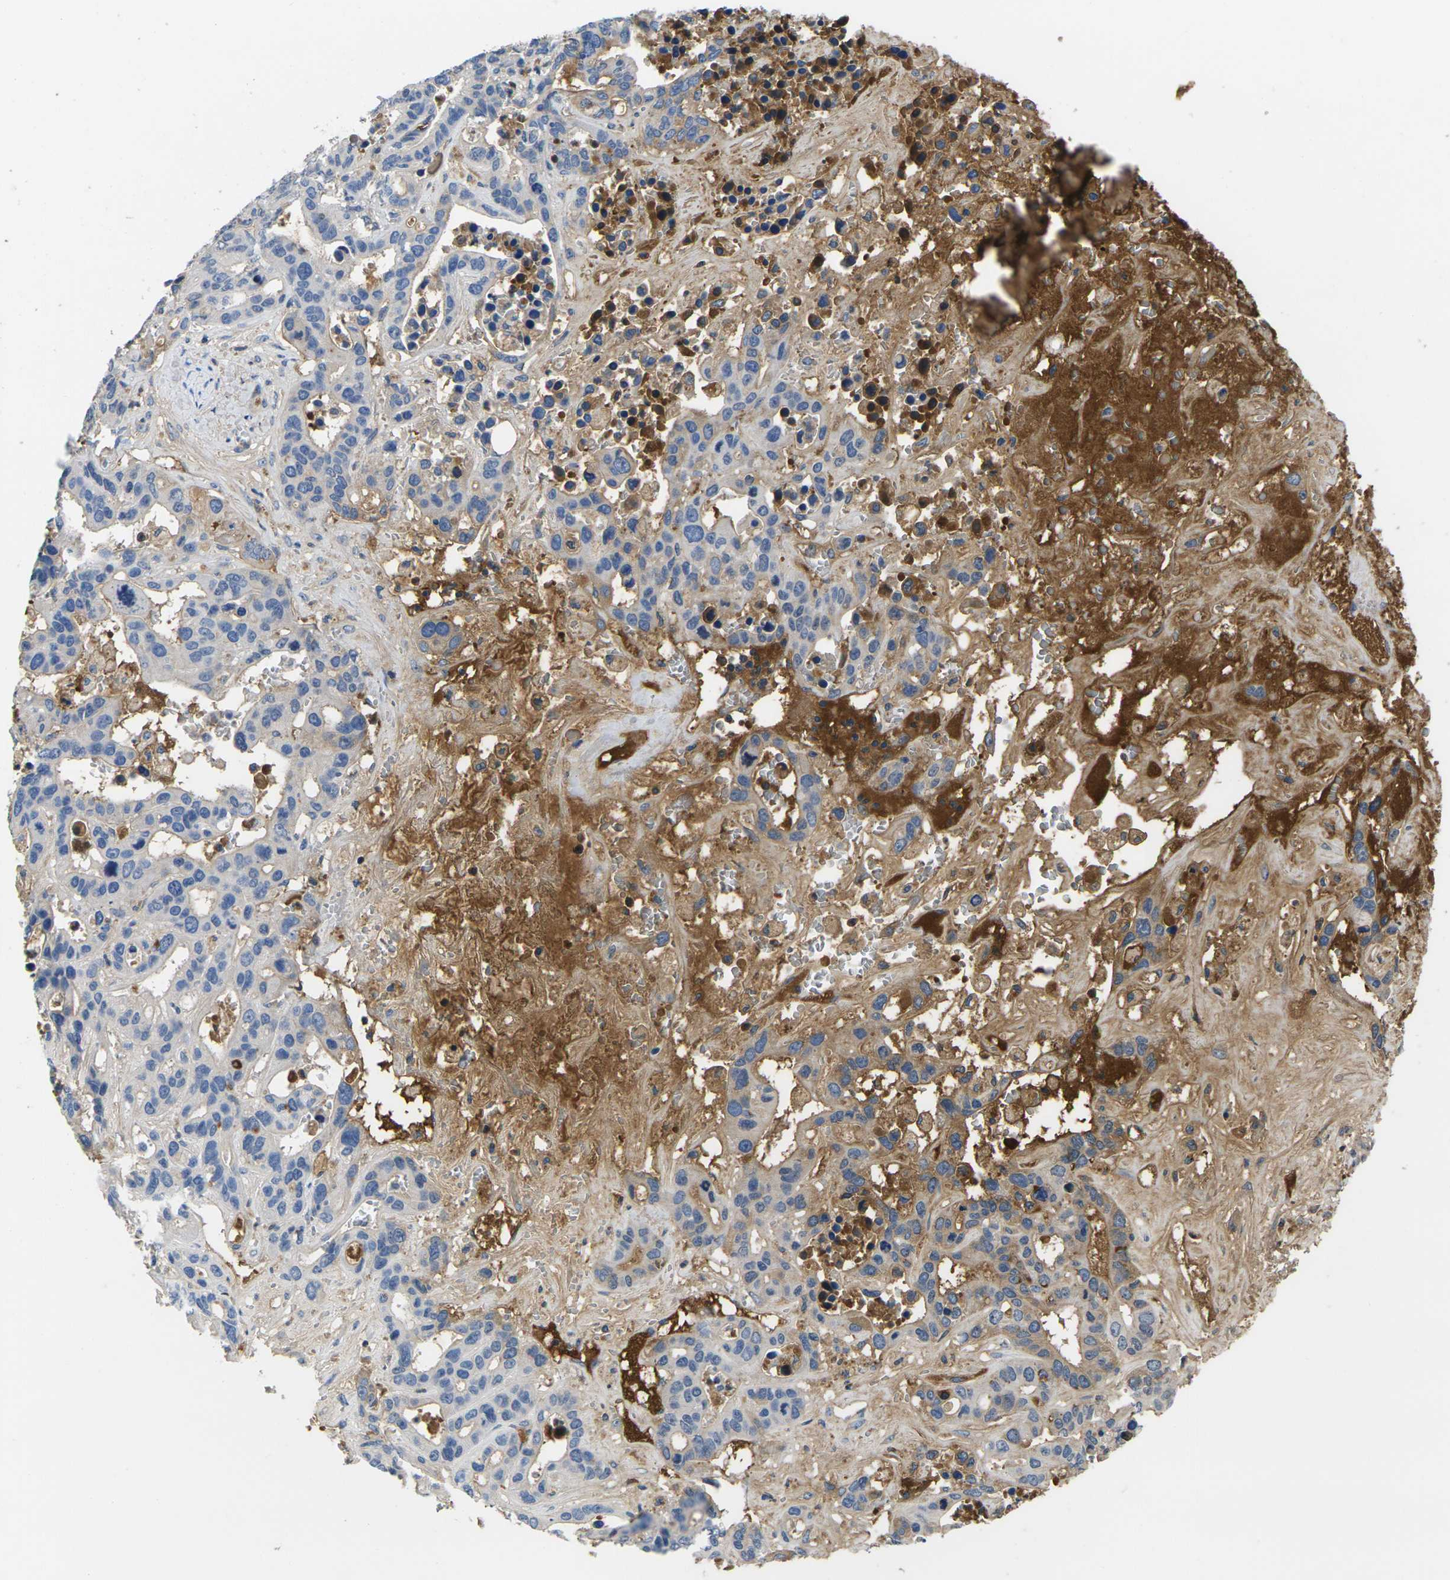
{"staining": {"intensity": "moderate", "quantity": "<25%", "location": "cytoplasmic/membranous"}, "tissue": "liver cancer", "cell_type": "Tumor cells", "image_type": "cancer", "snomed": [{"axis": "morphology", "description": "Cholangiocarcinoma"}, {"axis": "topography", "description": "Liver"}], "caption": "IHC photomicrograph of neoplastic tissue: human liver cancer (cholangiocarcinoma) stained using IHC shows low levels of moderate protein expression localized specifically in the cytoplasmic/membranous of tumor cells, appearing as a cytoplasmic/membranous brown color.", "gene": "GREM2", "patient": {"sex": "female", "age": 65}}